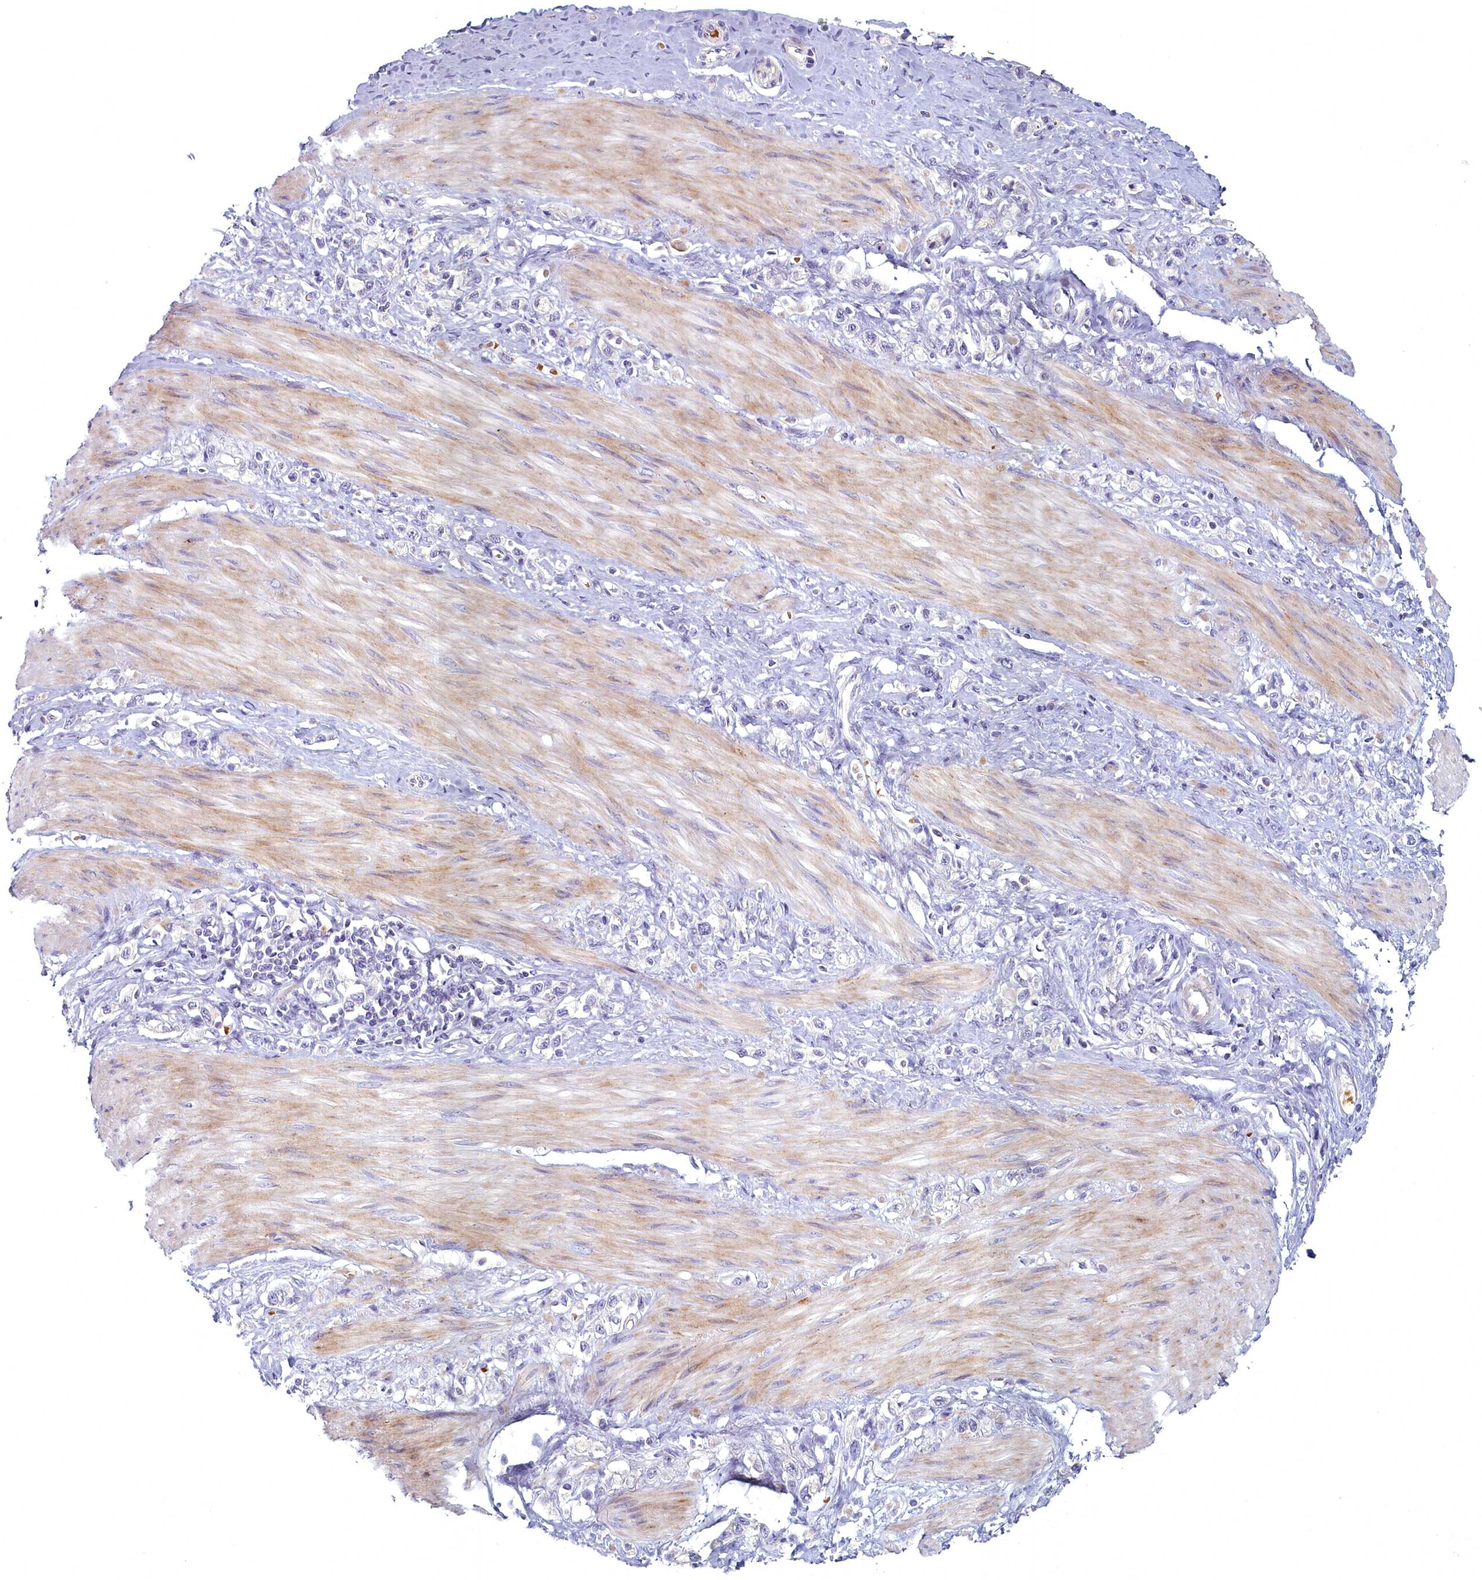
{"staining": {"intensity": "negative", "quantity": "none", "location": "none"}, "tissue": "stomach cancer", "cell_type": "Tumor cells", "image_type": "cancer", "snomed": [{"axis": "morphology", "description": "Adenocarcinoma, NOS"}, {"axis": "topography", "description": "Stomach"}], "caption": "A histopathology image of human stomach cancer is negative for staining in tumor cells. (DAB (3,3'-diaminobenzidine) immunohistochemistry (IHC) visualized using brightfield microscopy, high magnification).", "gene": "ARL15", "patient": {"sex": "female", "age": 65}}